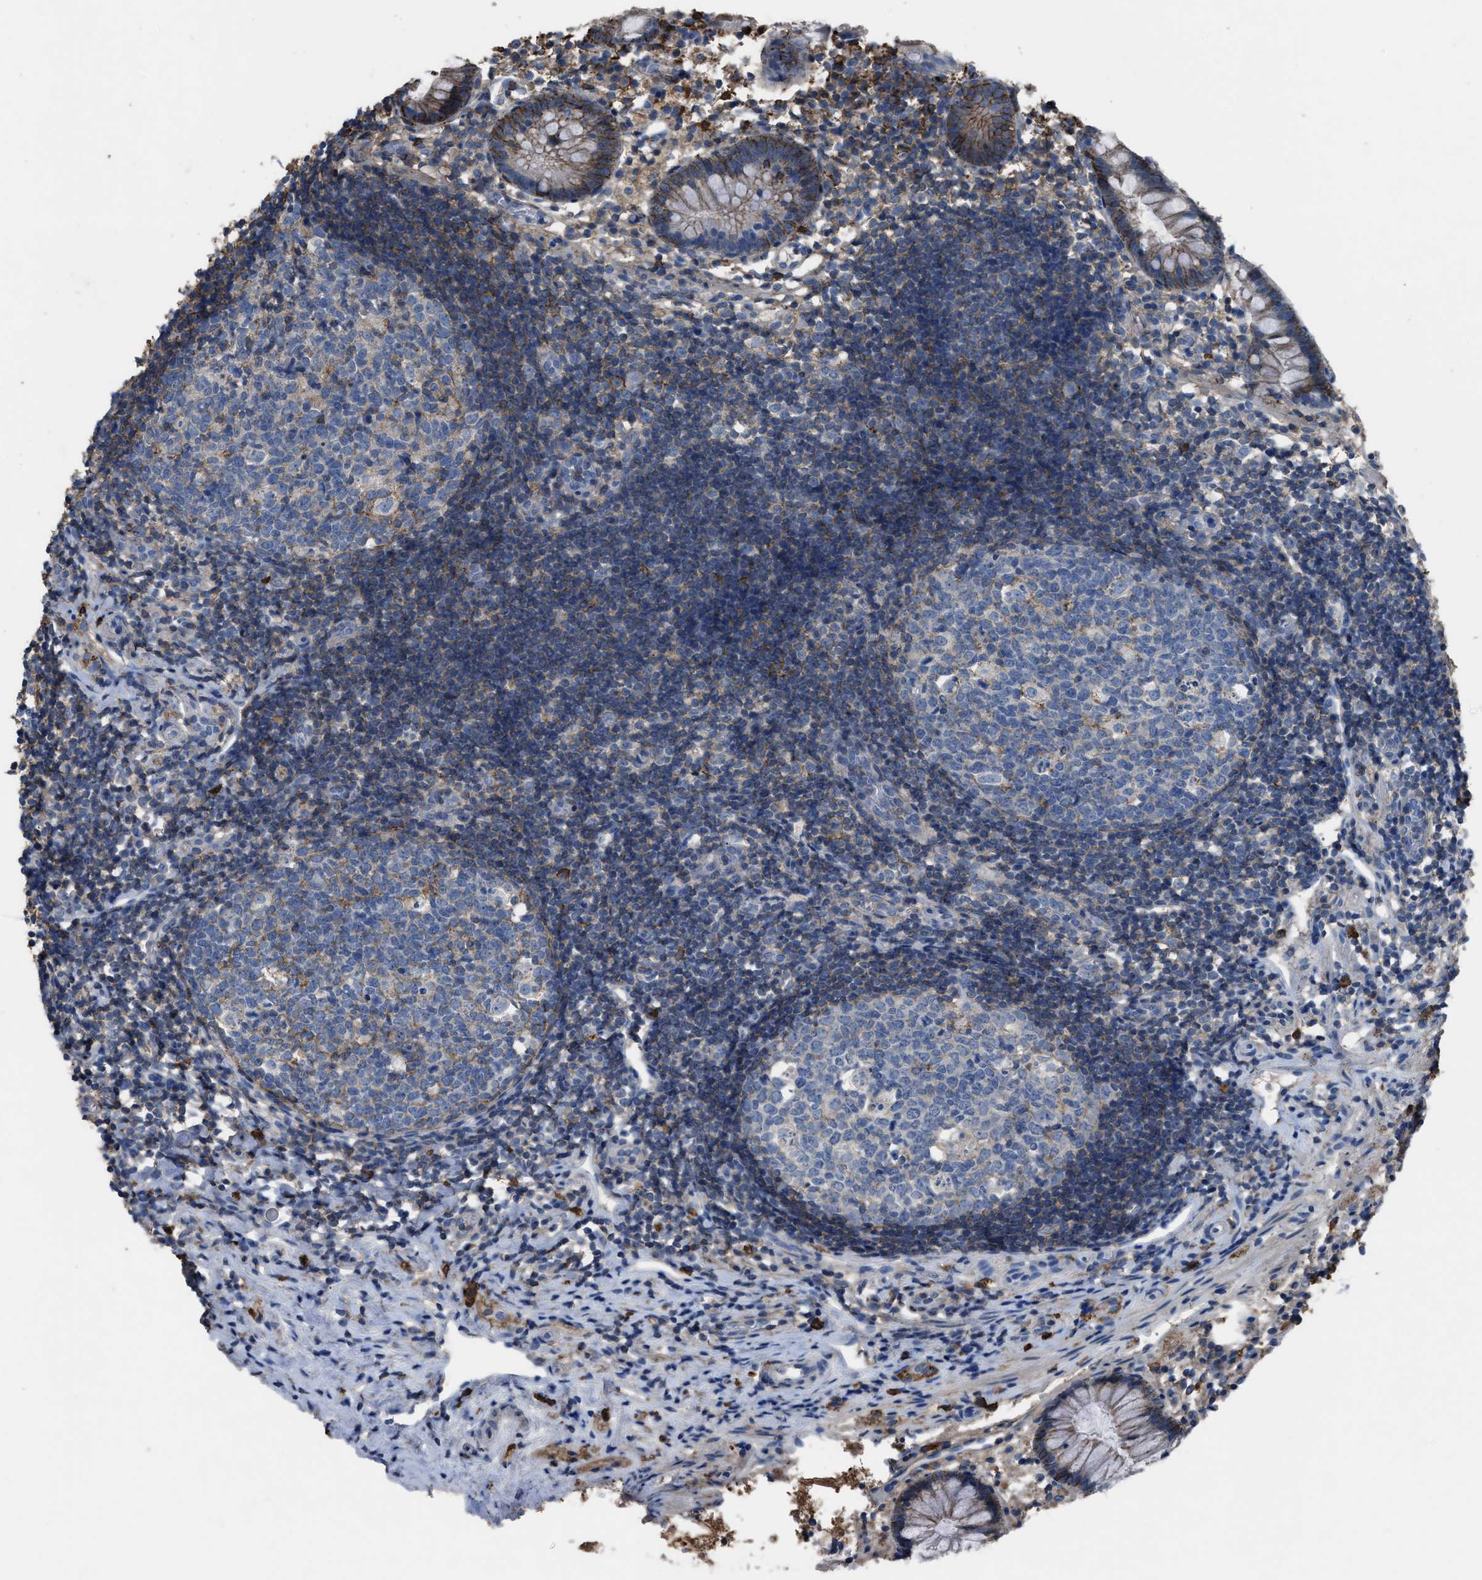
{"staining": {"intensity": "strong", "quantity": "25%-75%", "location": "cytoplasmic/membranous"}, "tissue": "appendix", "cell_type": "Glandular cells", "image_type": "normal", "snomed": [{"axis": "morphology", "description": "Normal tissue, NOS"}, {"axis": "topography", "description": "Appendix"}], "caption": "This micrograph shows normal appendix stained with IHC to label a protein in brown. The cytoplasmic/membranous of glandular cells show strong positivity for the protein. Nuclei are counter-stained blue.", "gene": "OR51E1", "patient": {"sex": "female", "age": 20}}